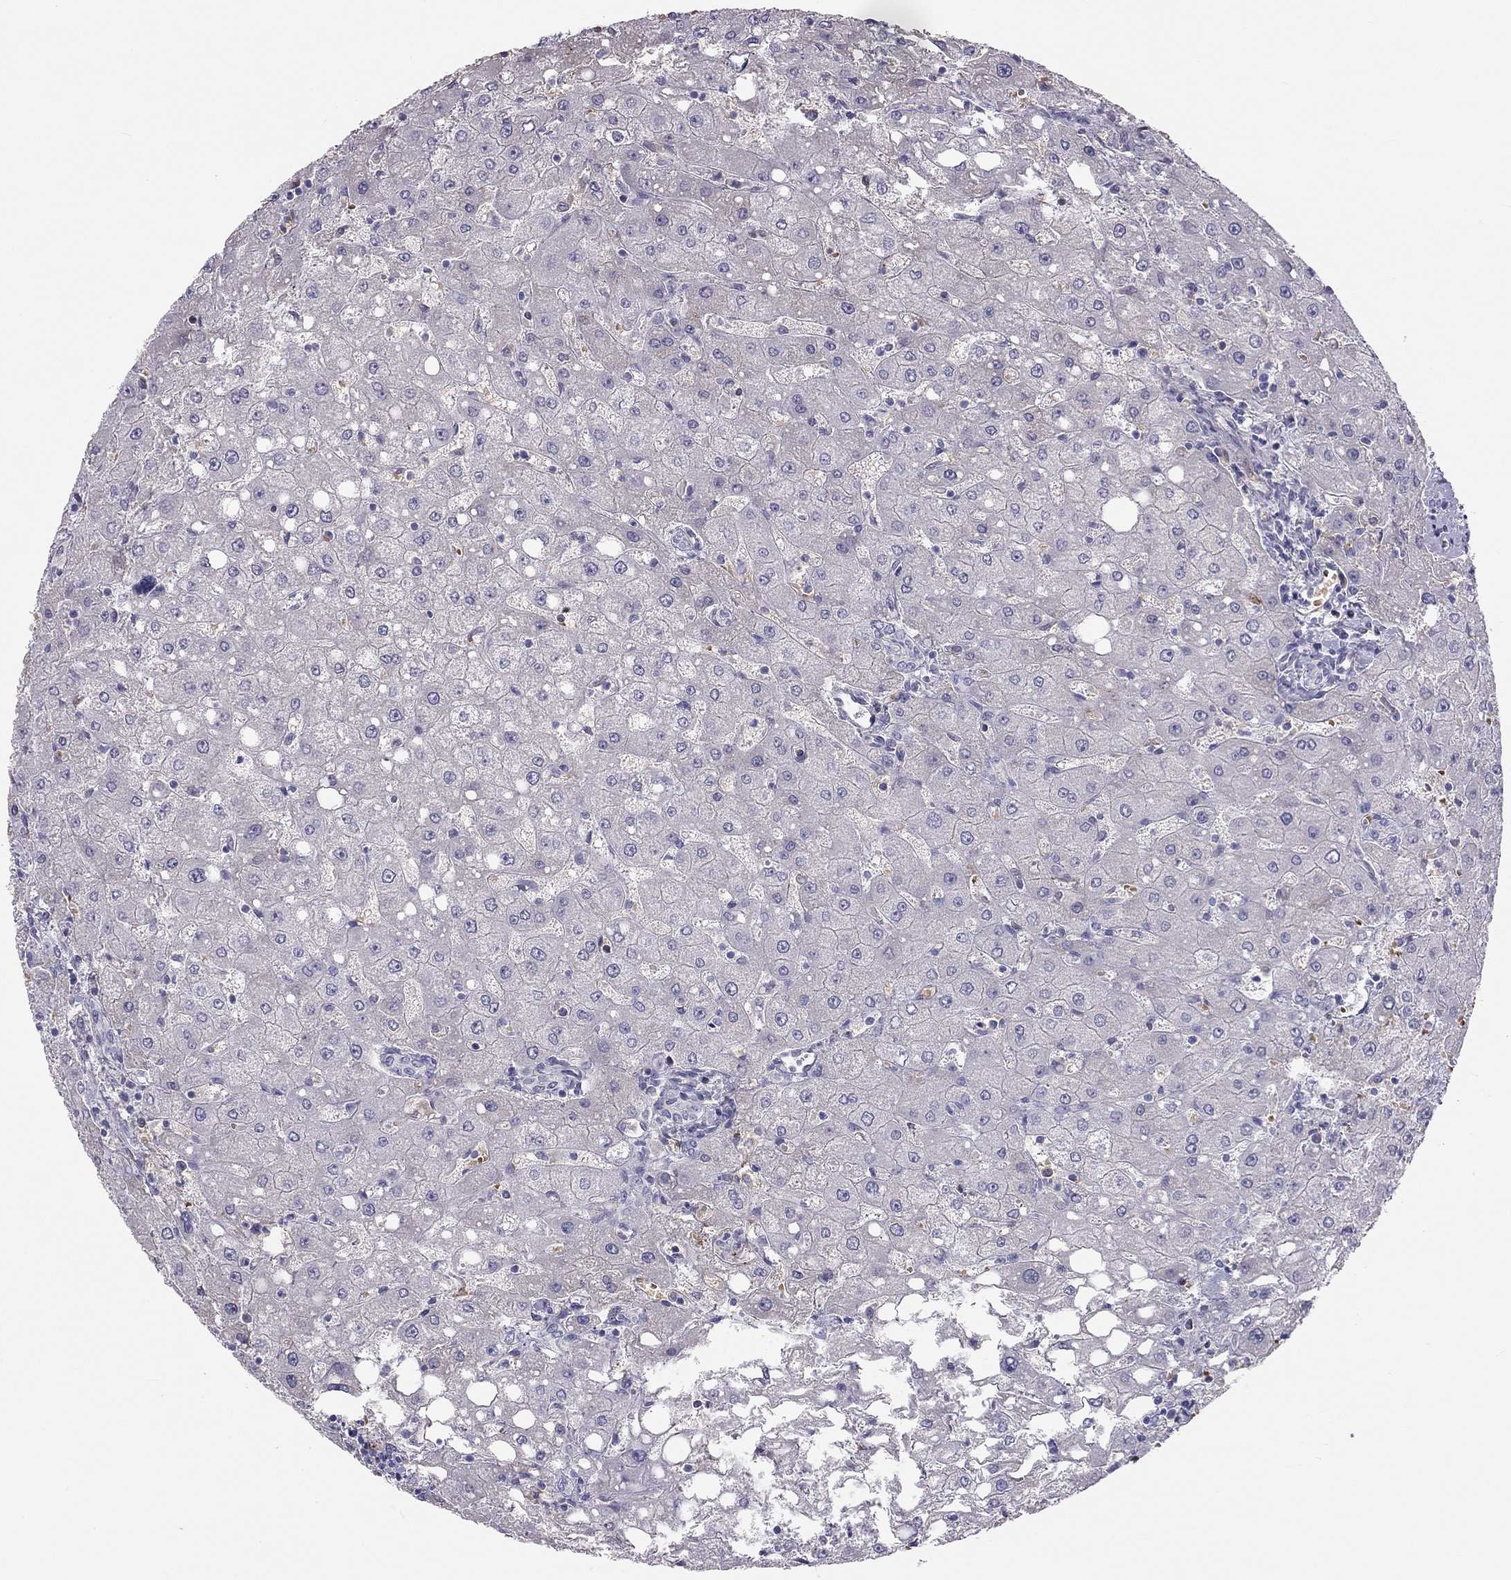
{"staining": {"intensity": "negative", "quantity": "none", "location": "none"}, "tissue": "liver", "cell_type": "Cholangiocytes", "image_type": "normal", "snomed": [{"axis": "morphology", "description": "Normal tissue, NOS"}, {"axis": "topography", "description": "Liver"}], "caption": "Cholangiocytes are negative for brown protein staining in unremarkable liver. (DAB (3,3'-diaminobenzidine) immunohistochemistry with hematoxylin counter stain).", "gene": "RHCE", "patient": {"sex": "female", "age": 53}}